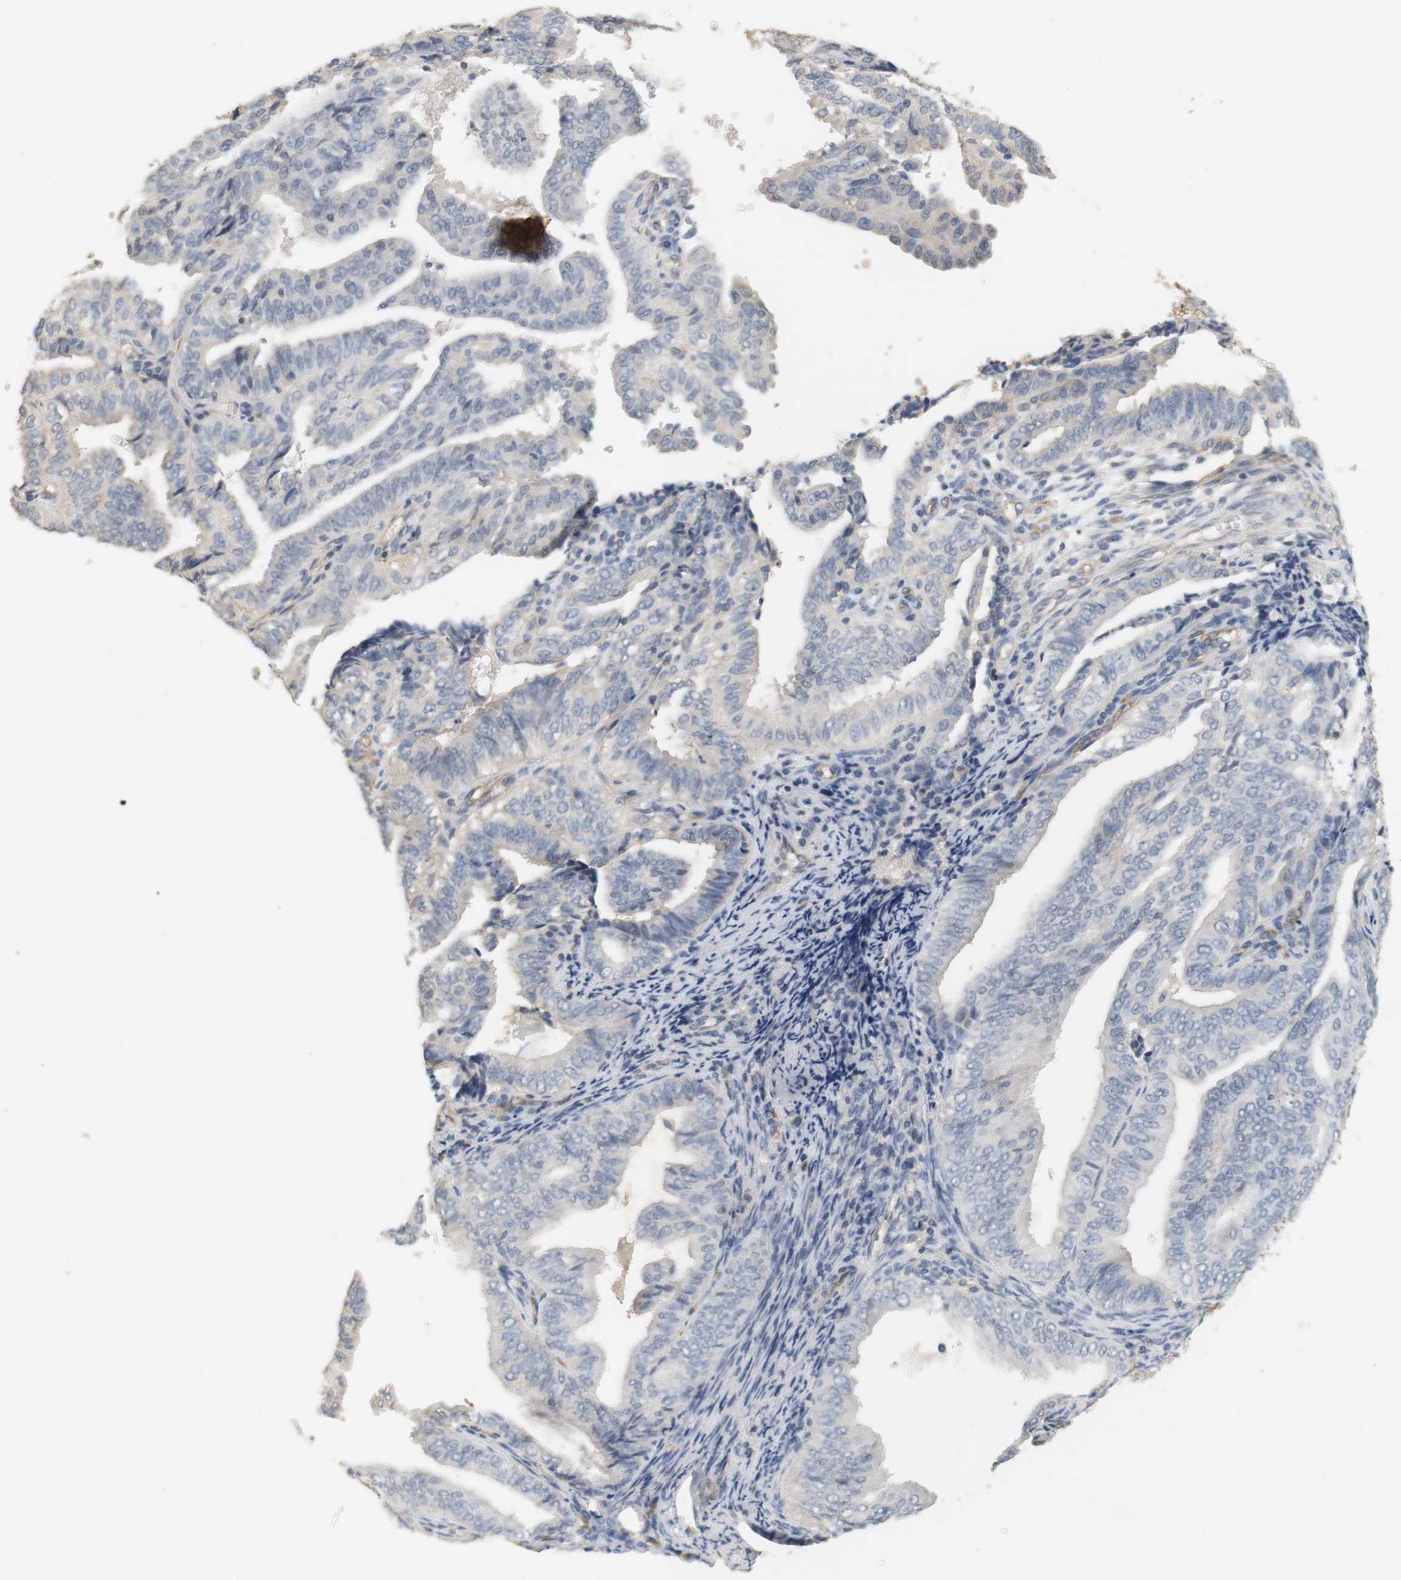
{"staining": {"intensity": "negative", "quantity": "none", "location": "none"}, "tissue": "endometrial cancer", "cell_type": "Tumor cells", "image_type": "cancer", "snomed": [{"axis": "morphology", "description": "Adenocarcinoma, NOS"}, {"axis": "topography", "description": "Endometrium"}], "caption": "The immunohistochemistry (IHC) micrograph has no significant positivity in tumor cells of endometrial cancer (adenocarcinoma) tissue.", "gene": "OSR1", "patient": {"sex": "female", "age": 58}}